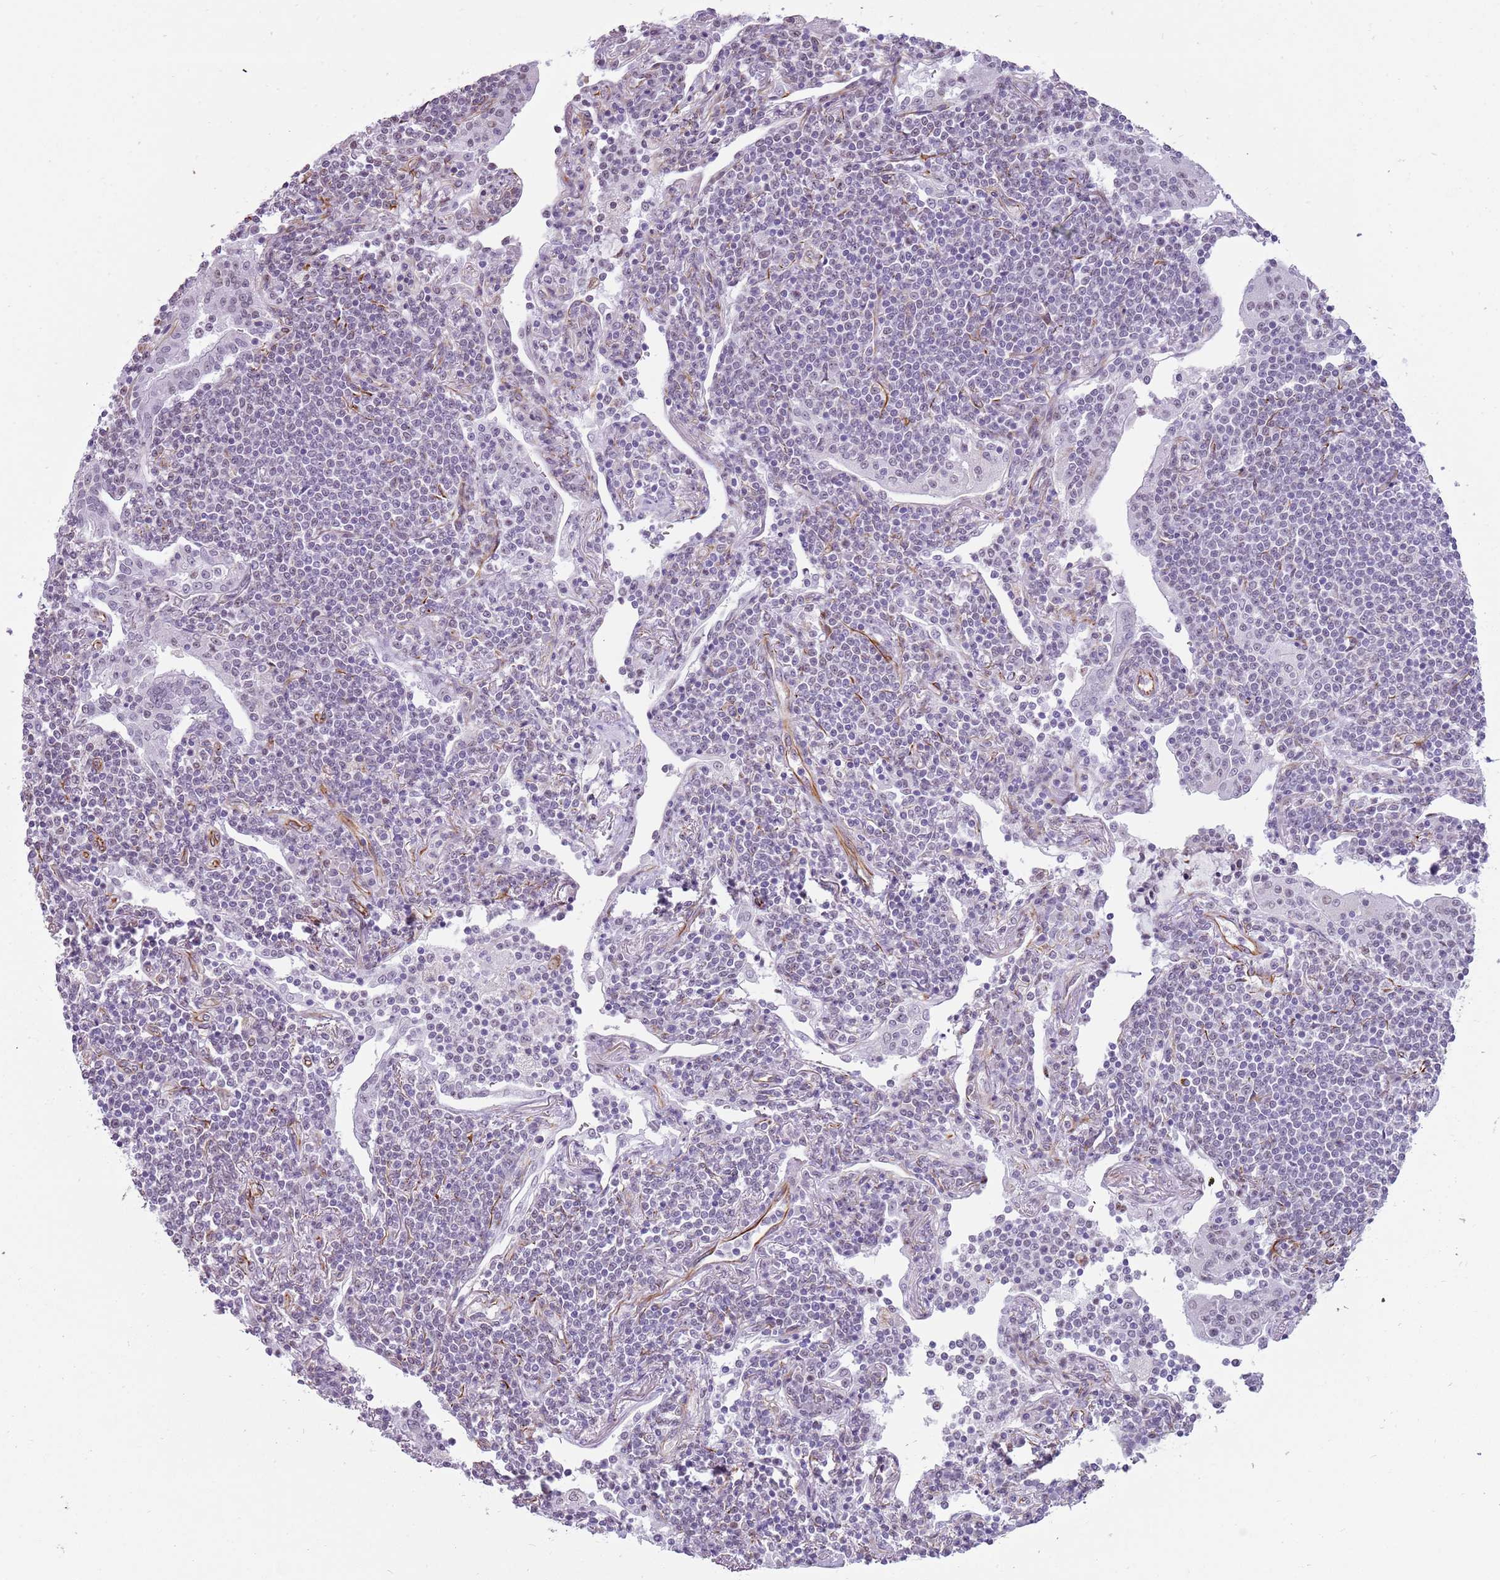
{"staining": {"intensity": "negative", "quantity": "none", "location": "none"}, "tissue": "lymphoma", "cell_type": "Tumor cells", "image_type": "cancer", "snomed": [{"axis": "morphology", "description": "Malignant lymphoma, non-Hodgkin's type, Low grade"}, {"axis": "topography", "description": "Lung"}], "caption": "Malignant lymphoma, non-Hodgkin's type (low-grade) was stained to show a protein in brown. There is no significant expression in tumor cells.", "gene": "NBPF3", "patient": {"sex": "female", "age": 71}}